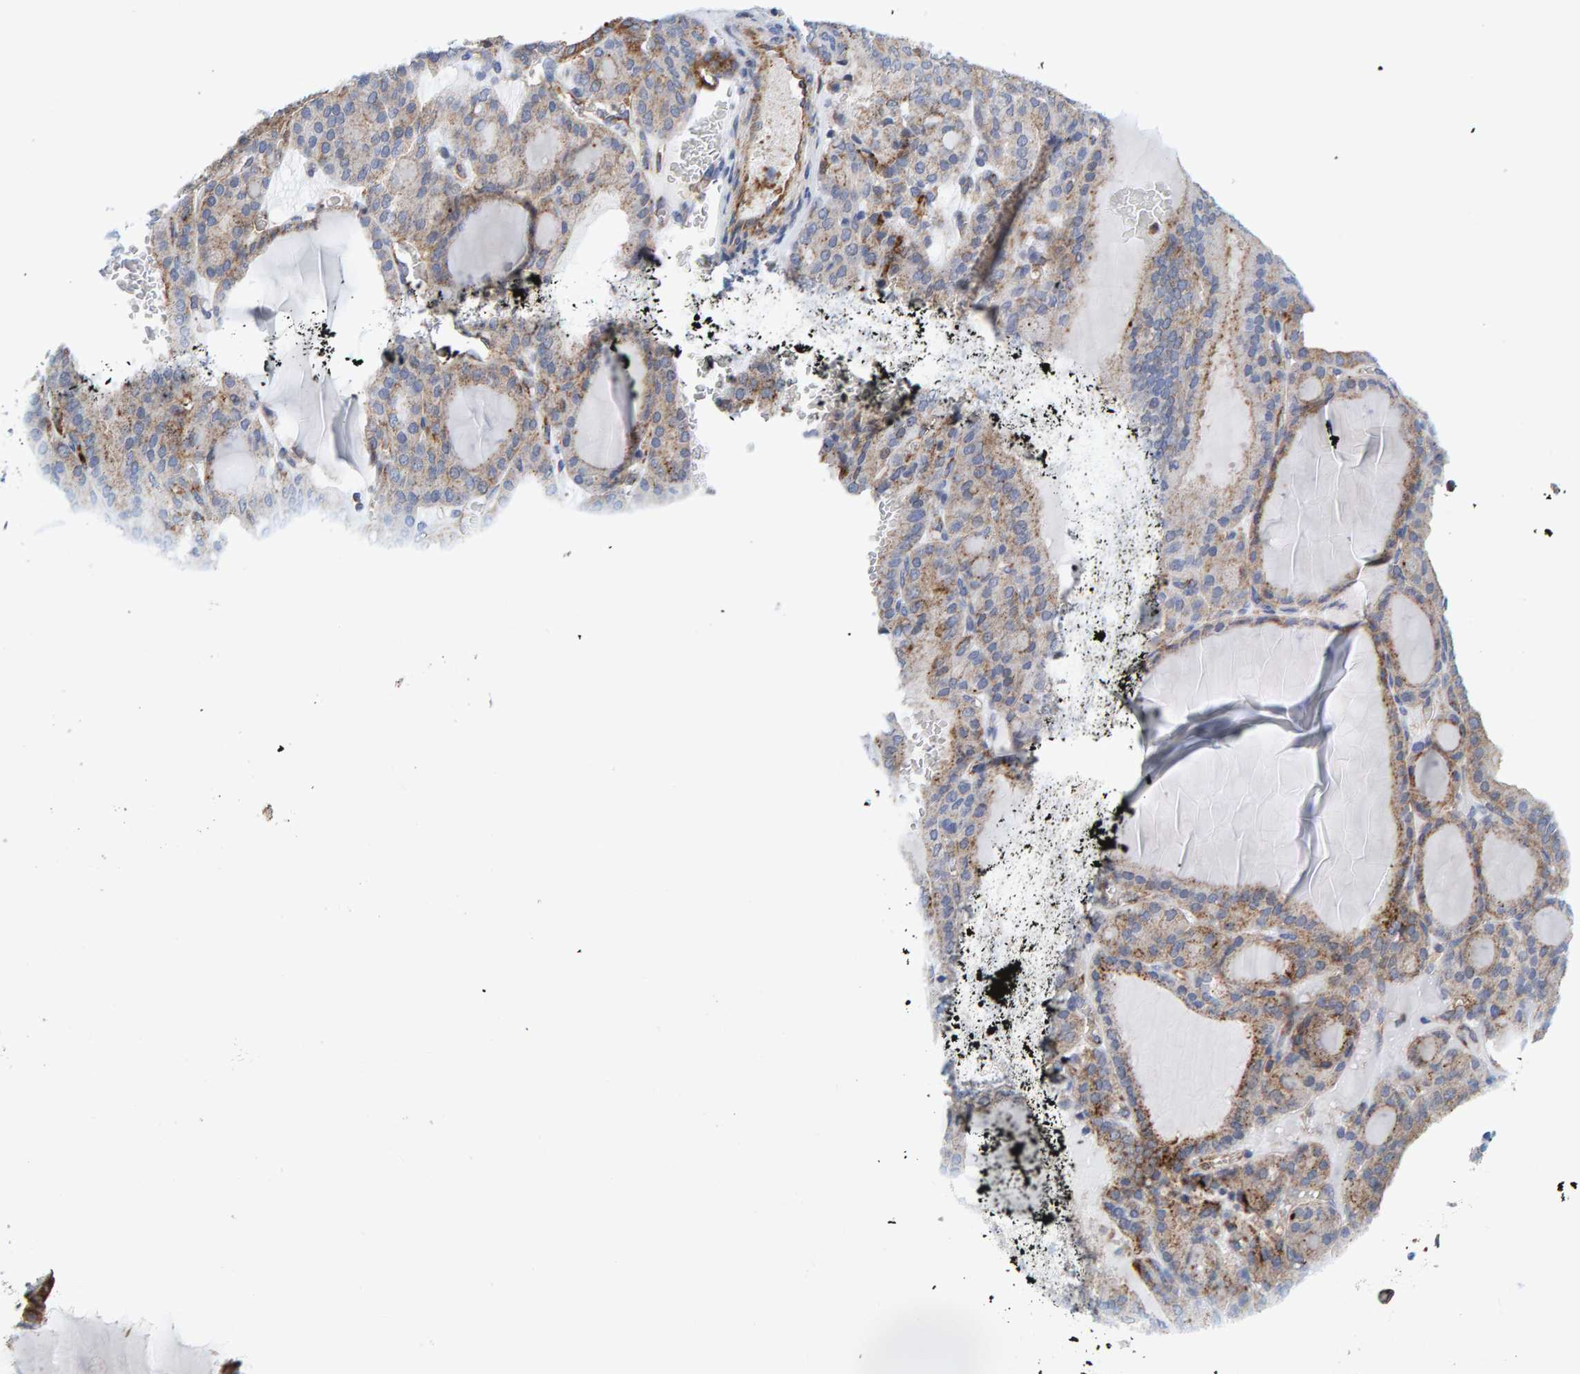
{"staining": {"intensity": "moderate", "quantity": "<25%", "location": "cytoplasmic/membranous"}, "tissue": "thyroid gland", "cell_type": "Glandular cells", "image_type": "normal", "snomed": [{"axis": "morphology", "description": "Normal tissue, NOS"}, {"axis": "topography", "description": "Thyroid gland"}], "caption": "Immunohistochemical staining of unremarkable human thyroid gland reveals <25% levels of moderate cytoplasmic/membranous protein staining in approximately <25% of glandular cells. (Stains: DAB (3,3'-diaminobenzidine) in brown, nuclei in blue, Microscopy: brightfield microscopy at high magnification).", "gene": "MVP", "patient": {"sex": "female", "age": 28}}